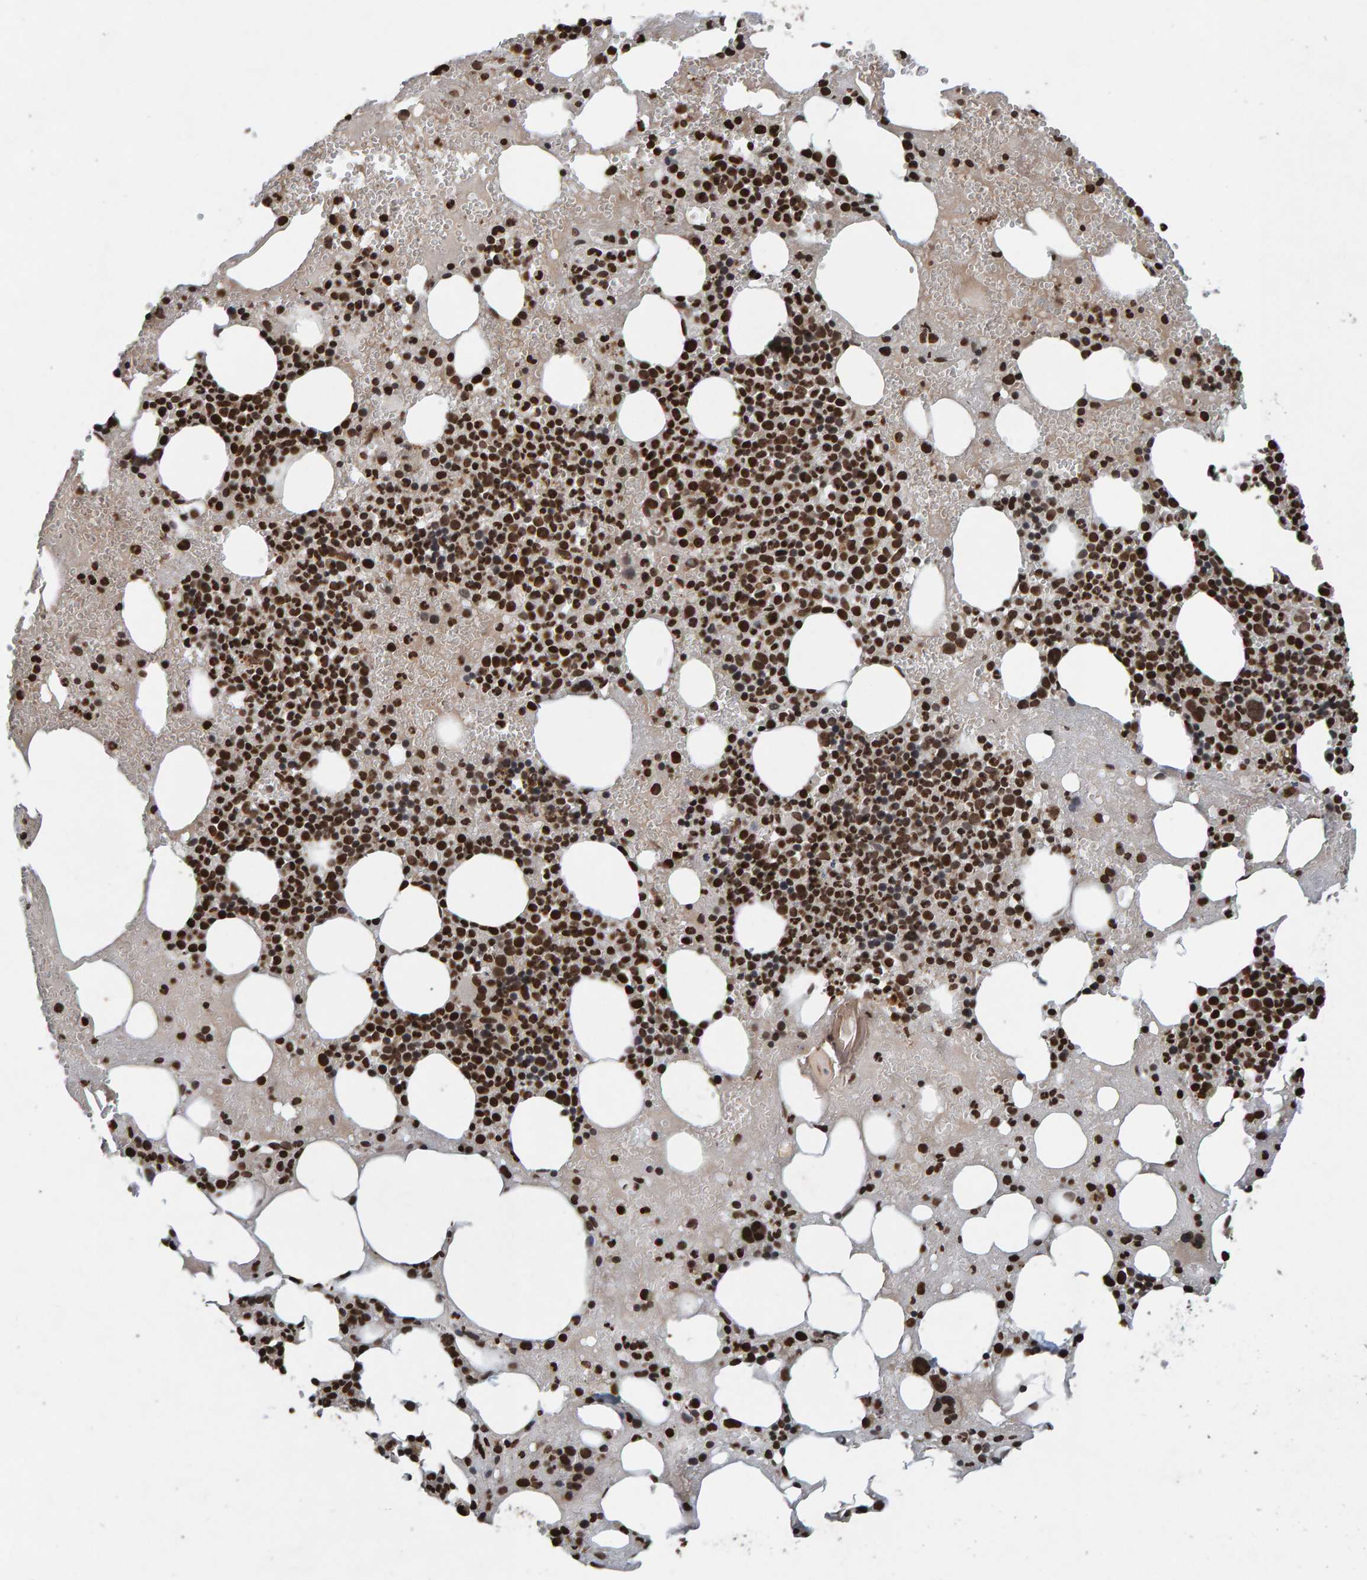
{"staining": {"intensity": "strong", "quantity": ">75%", "location": "nuclear"}, "tissue": "bone marrow", "cell_type": "Hematopoietic cells", "image_type": "normal", "snomed": [{"axis": "morphology", "description": "Normal tissue, NOS"}, {"axis": "morphology", "description": "Inflammation, NOS"}, {"axis": "topography", "description": "Bone marrow"}], "caption": "IHC of normal bone marrow shows high levels of strong nuclear staining in approximately >75% of hematopoietic cells.", "gene": "H2AZ1", "patient": {"sex": "female", "age": 78}}